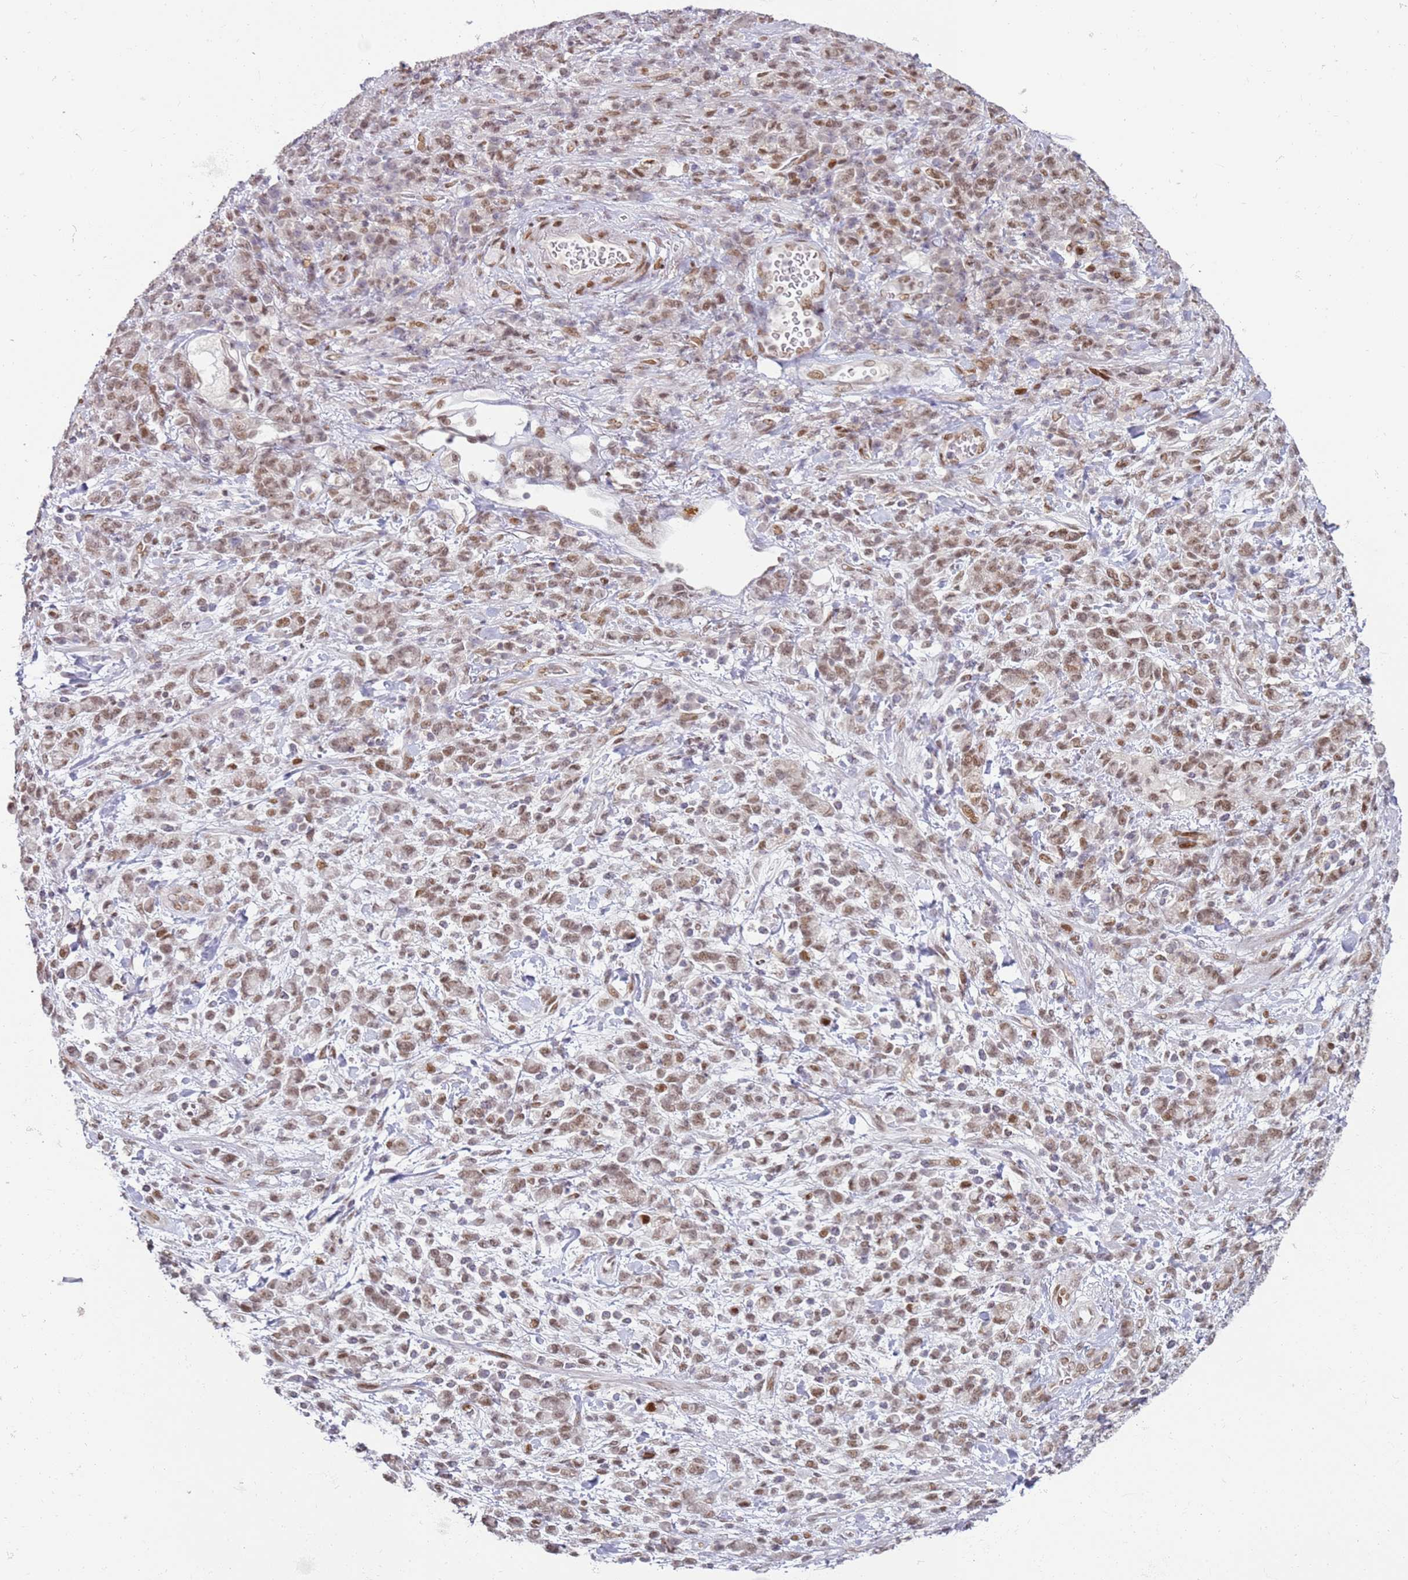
{"staining": {"intensity": "moderate", "quantity": ">75%", "location": "nuclear"}, "tissue": "stomach cancer", "cell_type": "Tumor cells", "image_type": "cancer", "snomed": [{"axis": "morphology", "description": "Adenocarcinoma, NOS"}, {"axis": "topography", "description": "Stomach"}], "caption": "Immunohistochemistry micrograph of adenocarcinoma (stomach) stained for a protein (brown), which reveals medium levels of moderate nuclear expression in approximately >75% of tumor cells.", "gene": "PHC2", "patient": {"sex": "male", "age": 77}}